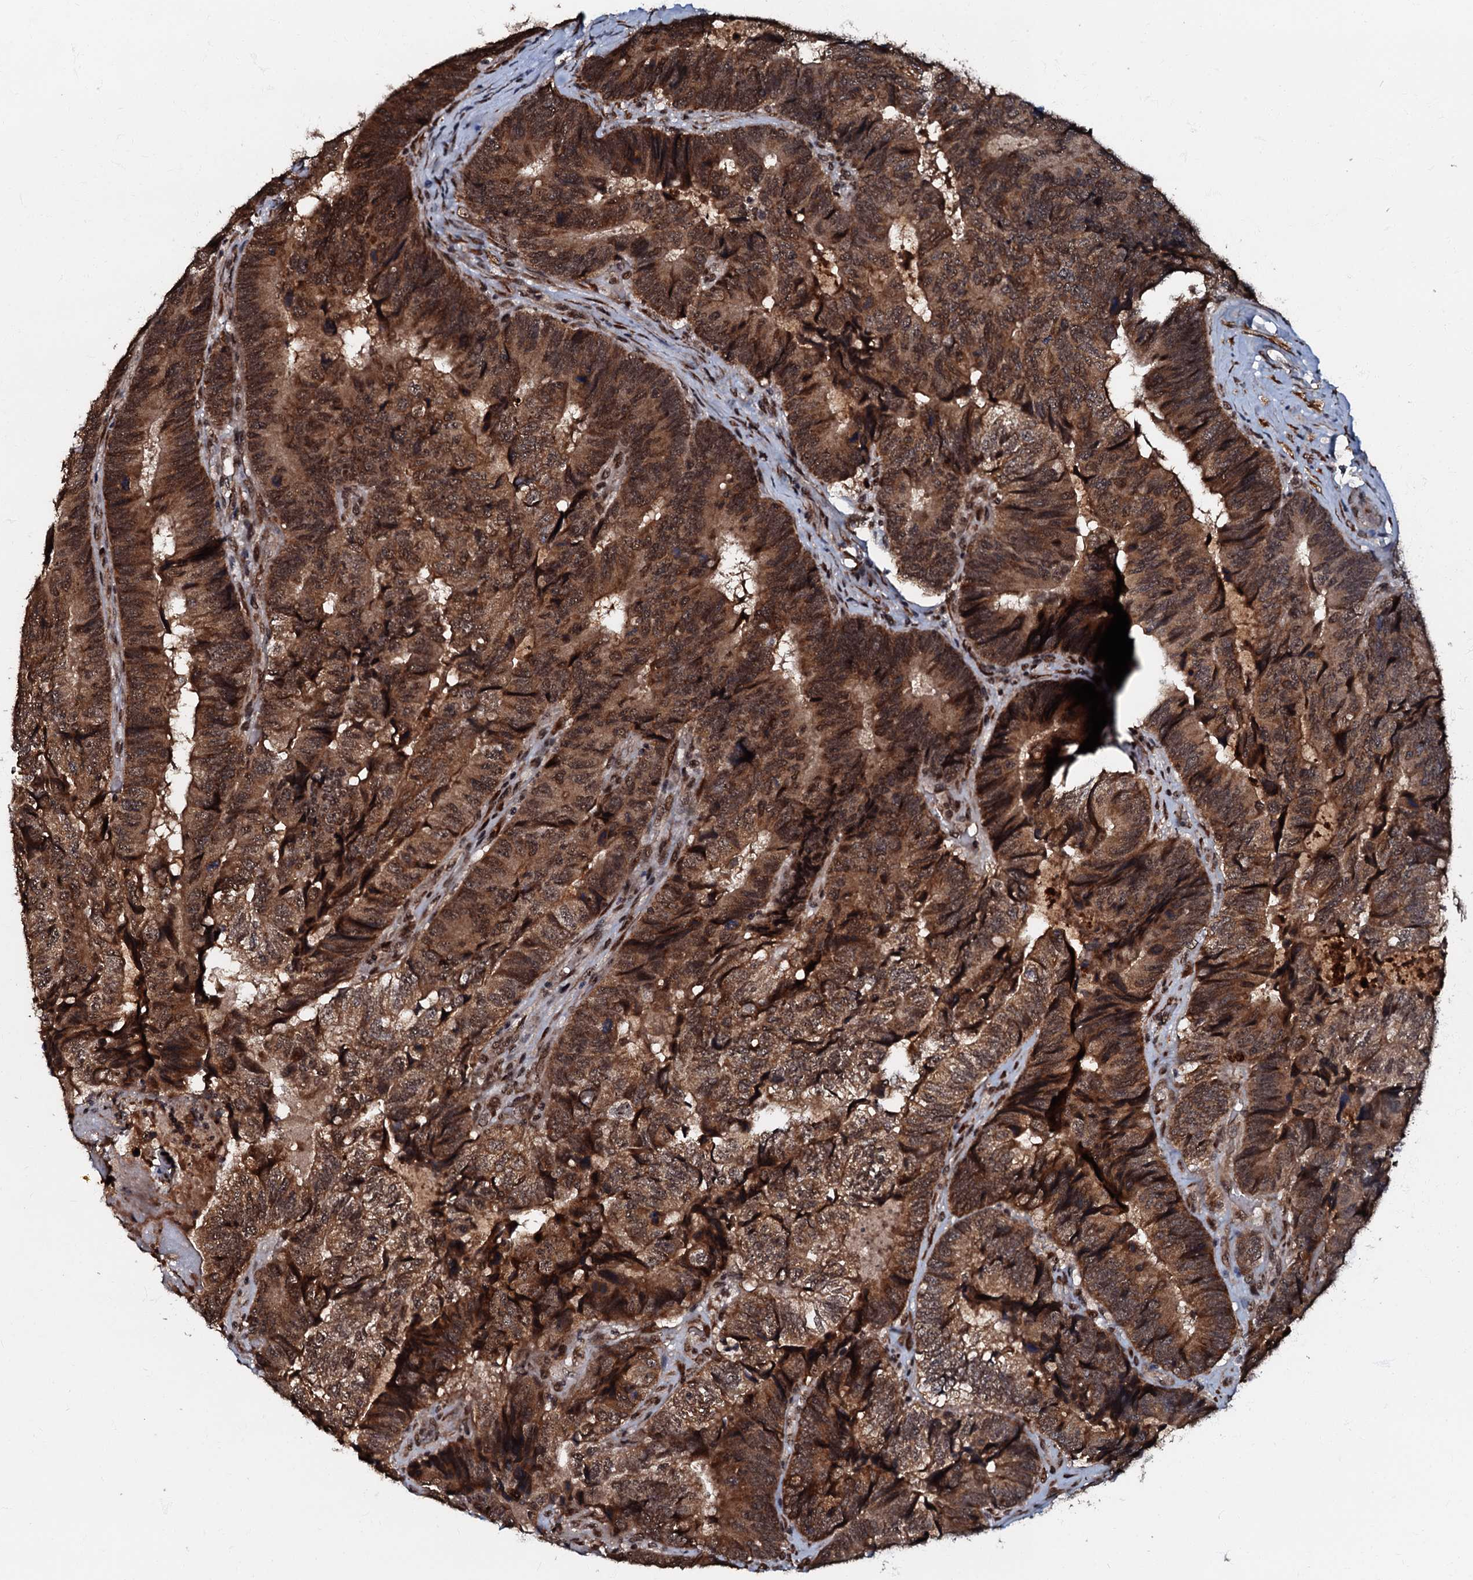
{"staining": {"intensity": "strong", "quantity": ">75%", "location": "cytoplasmic/membranous,nuclear"}, "tissue": "colorectal cancer", "cell_type": "Tumor cells", "image_type": "cancer", "snomed": [{"axis": "morphology", "description": "Adenocarcinoma, NOS"}, {"axis": "topography", "description": "Colon"}], "caption": "Protein expression analysis of human colorectal cancer (adenocarcinoma) reveals strong cytoplasmic/membranous and nuclear expression in about >75% of tumor cells.", "gene": "C18orf32", "patient": {"sex": "female", "age": 67}}